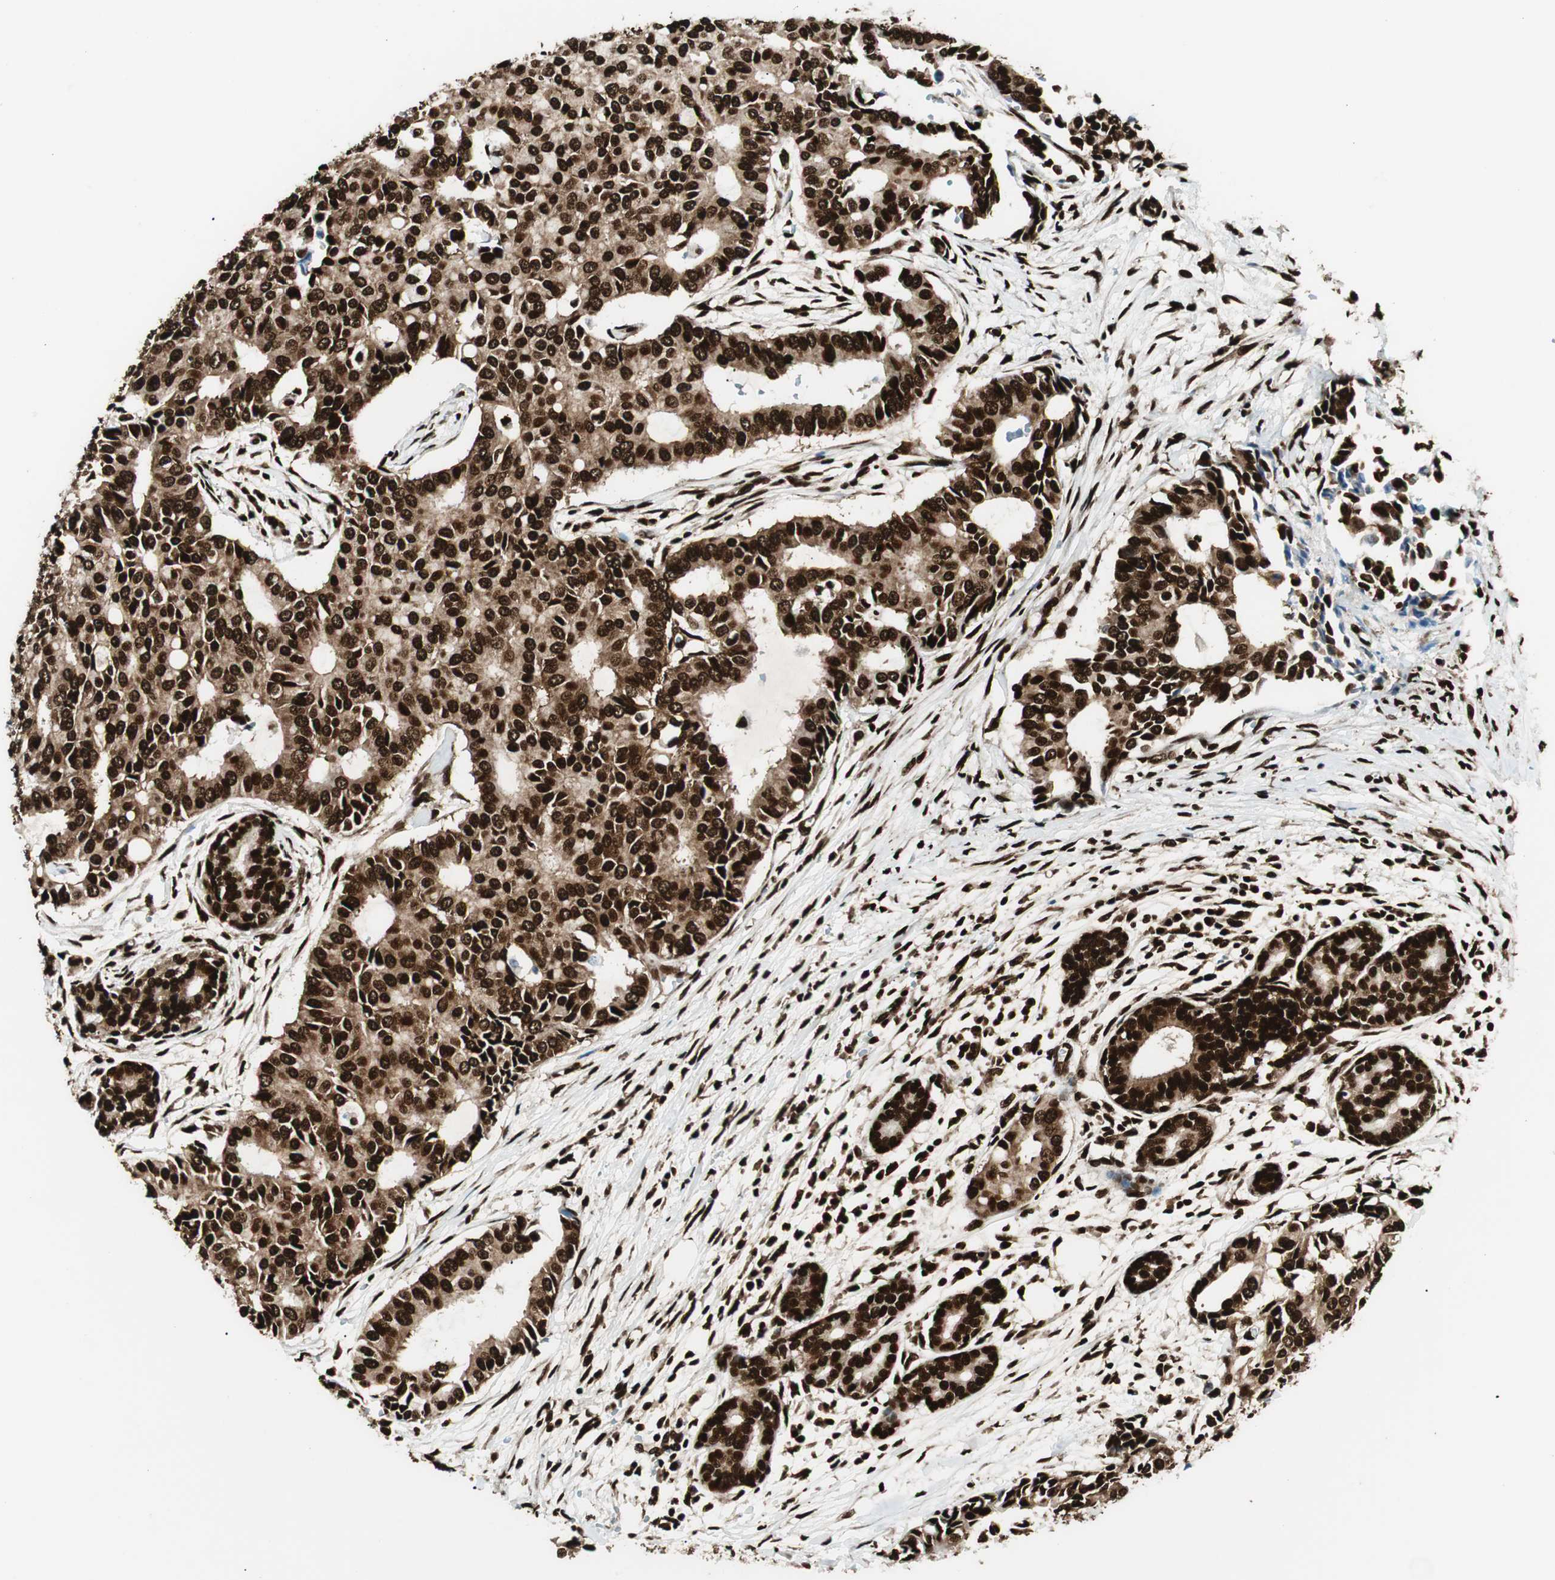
{"staining": {"intensity": "strong", "quantity": ">75%", "location": "cytoplasmic/membranous,nuclear"}, "tissue": "head and neck cancer", "cell_type": "Tumor cells", "image_type": "cancer", "snomed": [{"axis": "morphology", "description": "Adenocarcinoma, NOS"}, {"axis": "topography", "description": "Salivary gland"}, {"axis": "topography", "description": "Head-Neck"}], "caption": "A photomicrograph showing strong cytoplasmic/membranous and nuclear expression in approximately >75% of tumor cells in adenocarcinoma (head and neck), as visualized by brown immunohistochemical staining.", "gene": "EWSR1", "patient": {"sex": "female", "age": 59}}